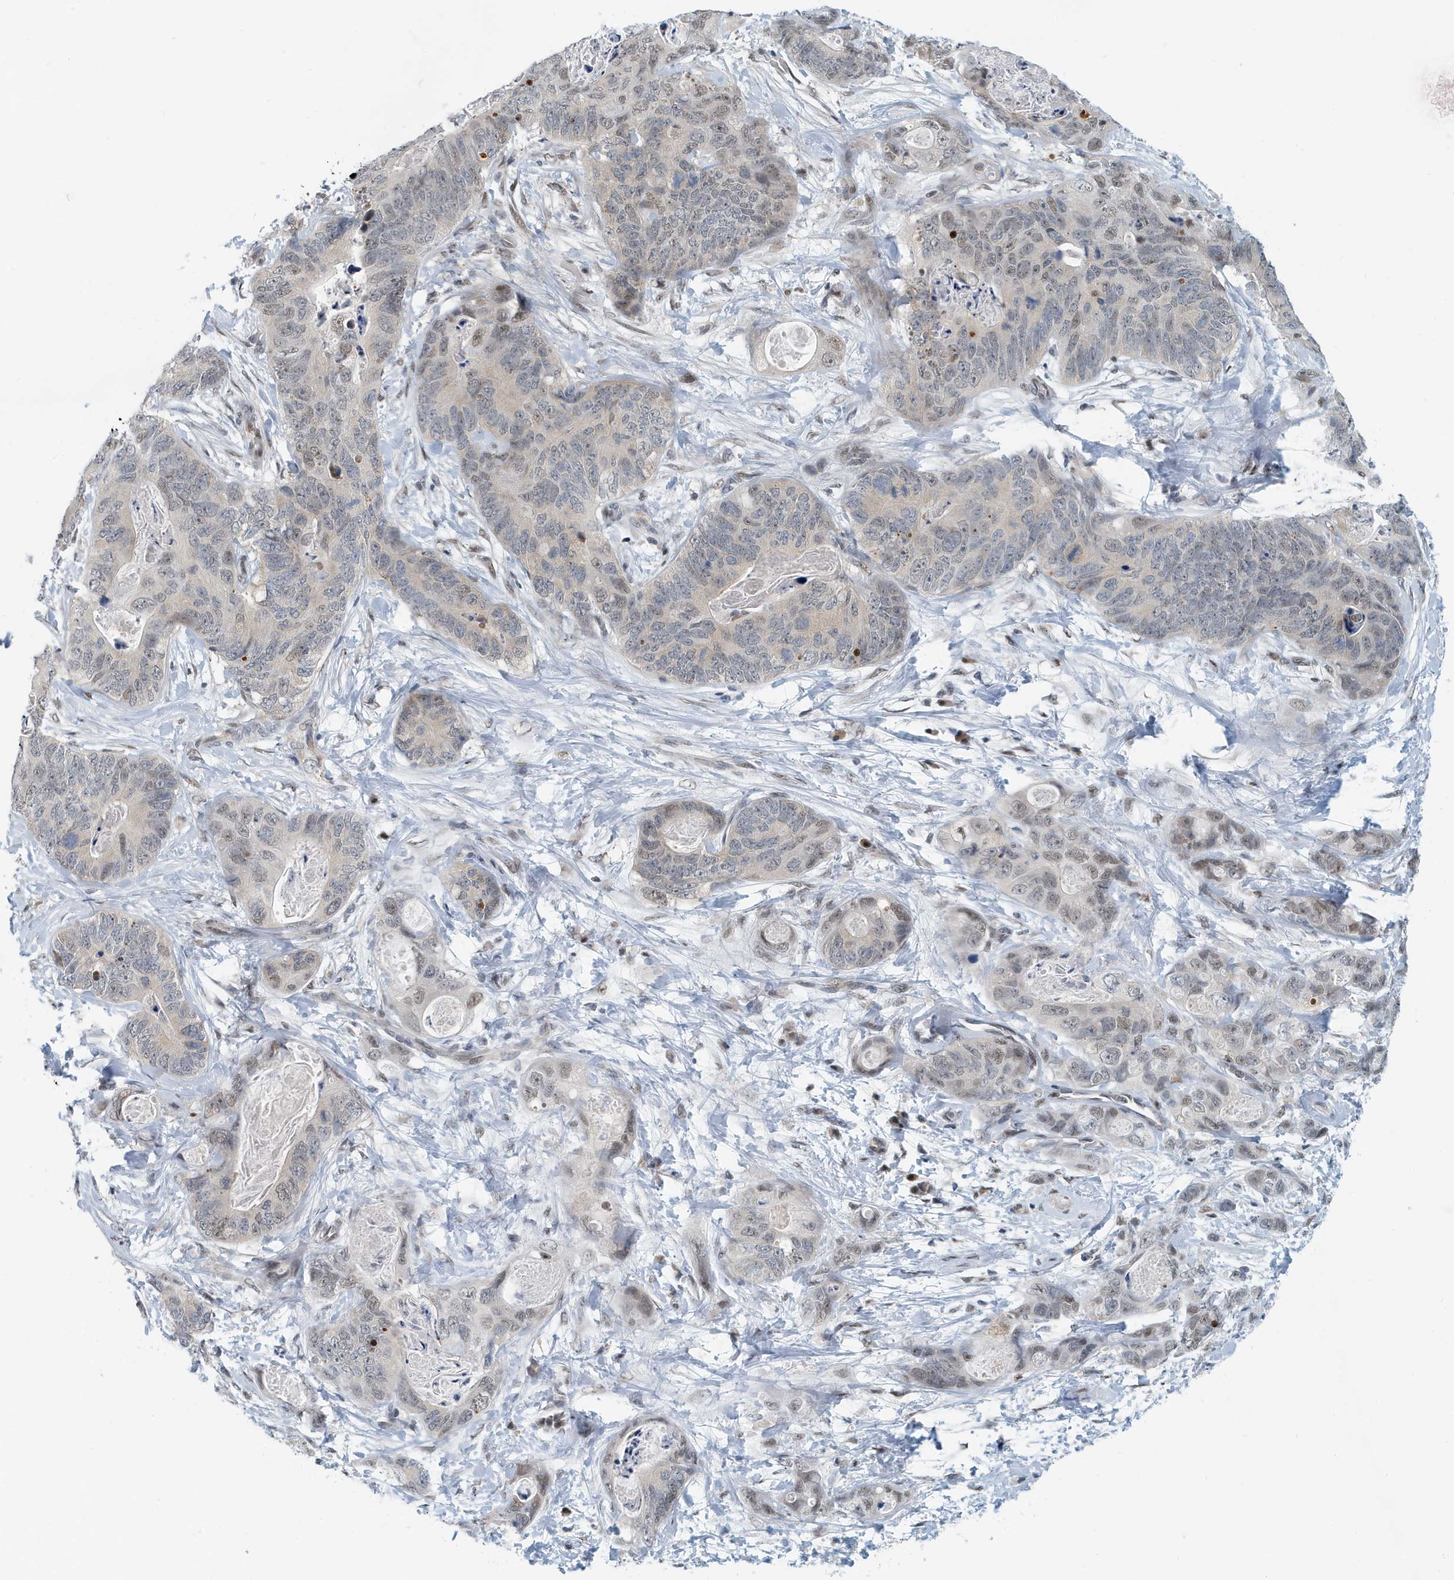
{"staining": {"intensity": "weak", "quantity": "25%-75%", "location": "nuclear"}, "tissue": "stomach cancer", "cell_type": "Tumor cells", "image_type": "cancer", "snomed": [{"axis": "morphology", "description": "Adenocarcinoma, NOS"}, {"axis": "topography", "description": "Stomach"}], "caption": "Tumor cells display low levels of weak nuclear staining in approximately 25%-75% of cells in human stomach cancer.", "gene": "KIF15", "patient": {"sex": "female", "age": 89}}